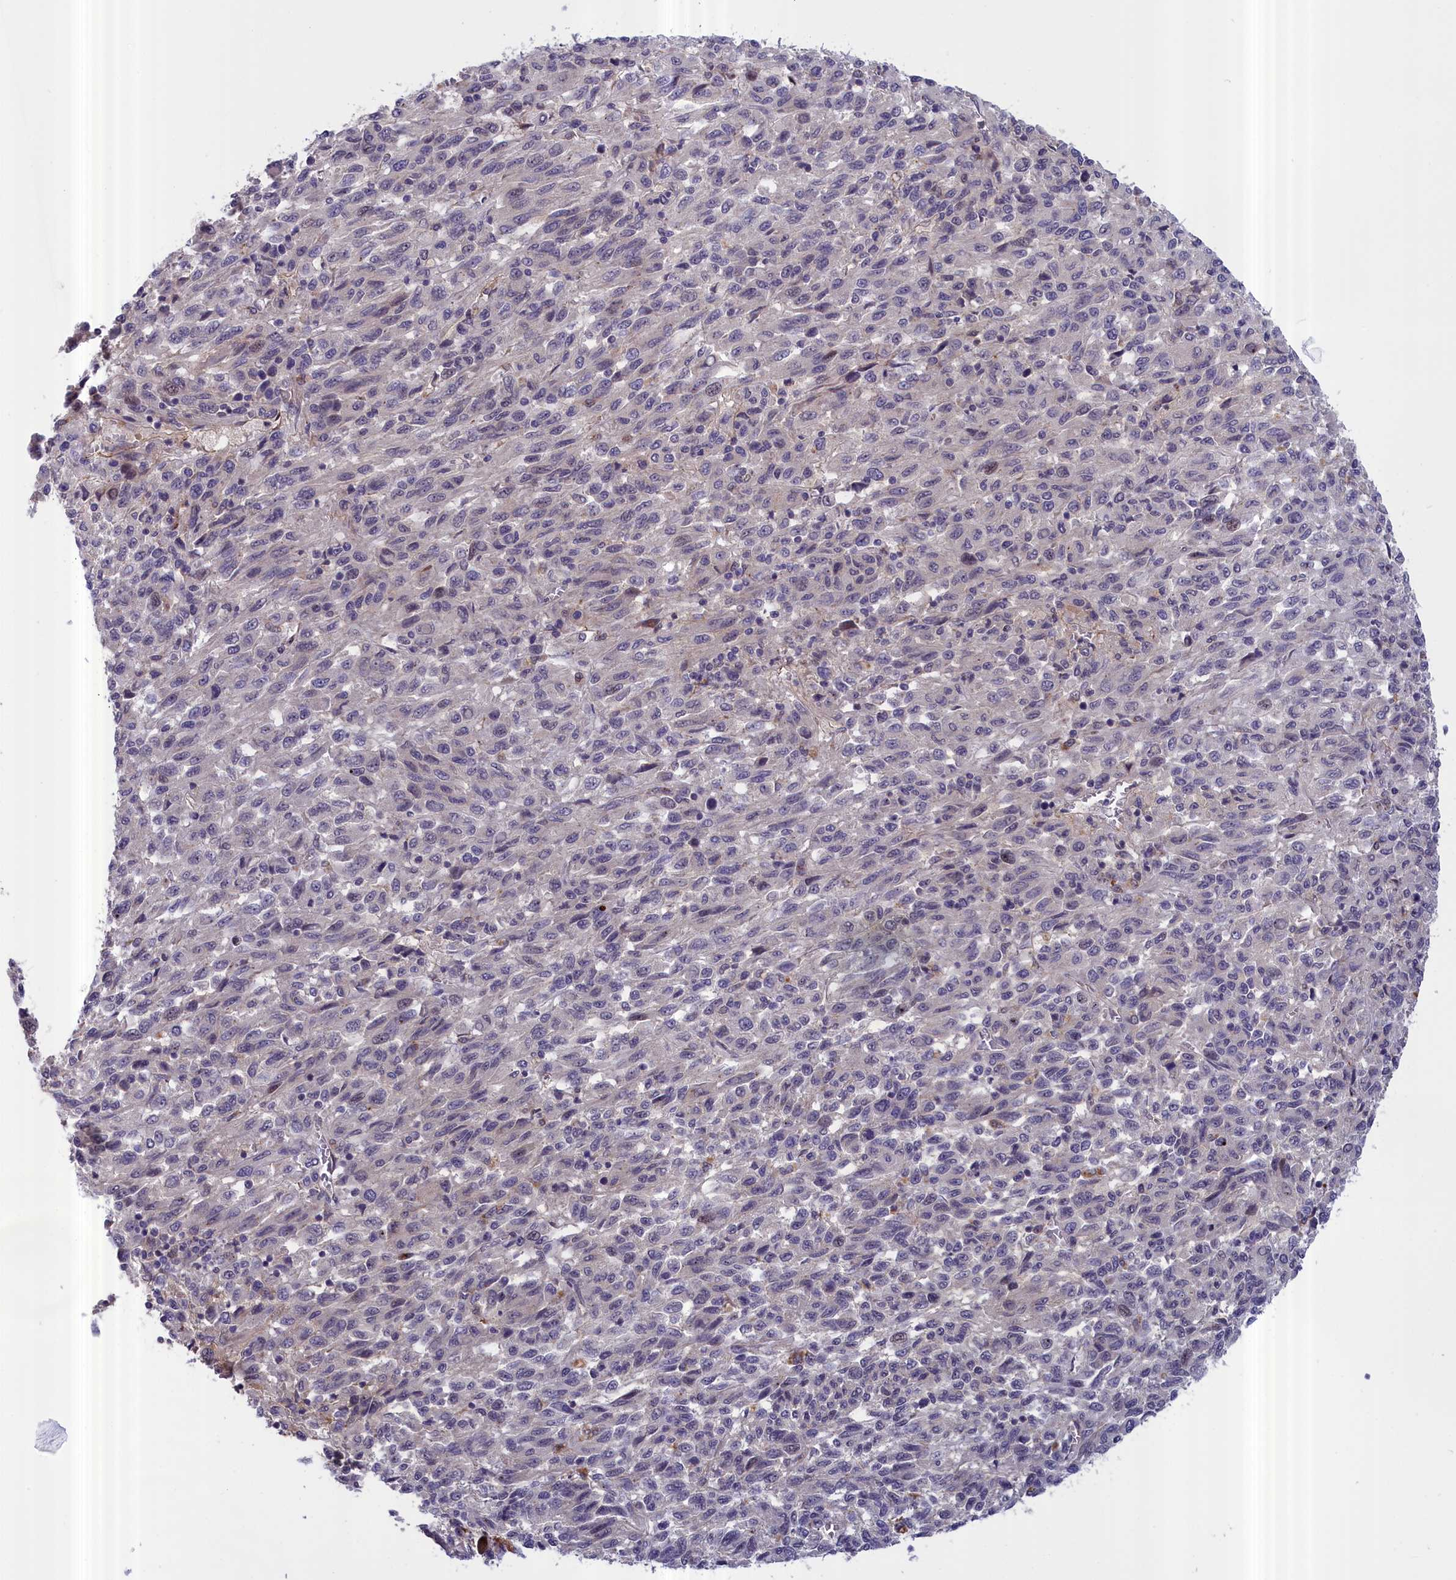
{"staining": {"intensity": "negative", "quantity": "none", "location": "none"}, "tissue": "melanoma", "cell_type": "Tumor cells", "image_type": "cancer", "snomed": [{"axis": "morphology", "description": "Malignant melanoma, Metastatic site"}, {"axis": "topography", "description": "Lung"}], "caption": "Melanoma stained for a protein using immunohistochemistry (IHC) displays no staining tumor cells.", "gene": "IGFALS", "patient": {"sex": "male", "age": 64}}